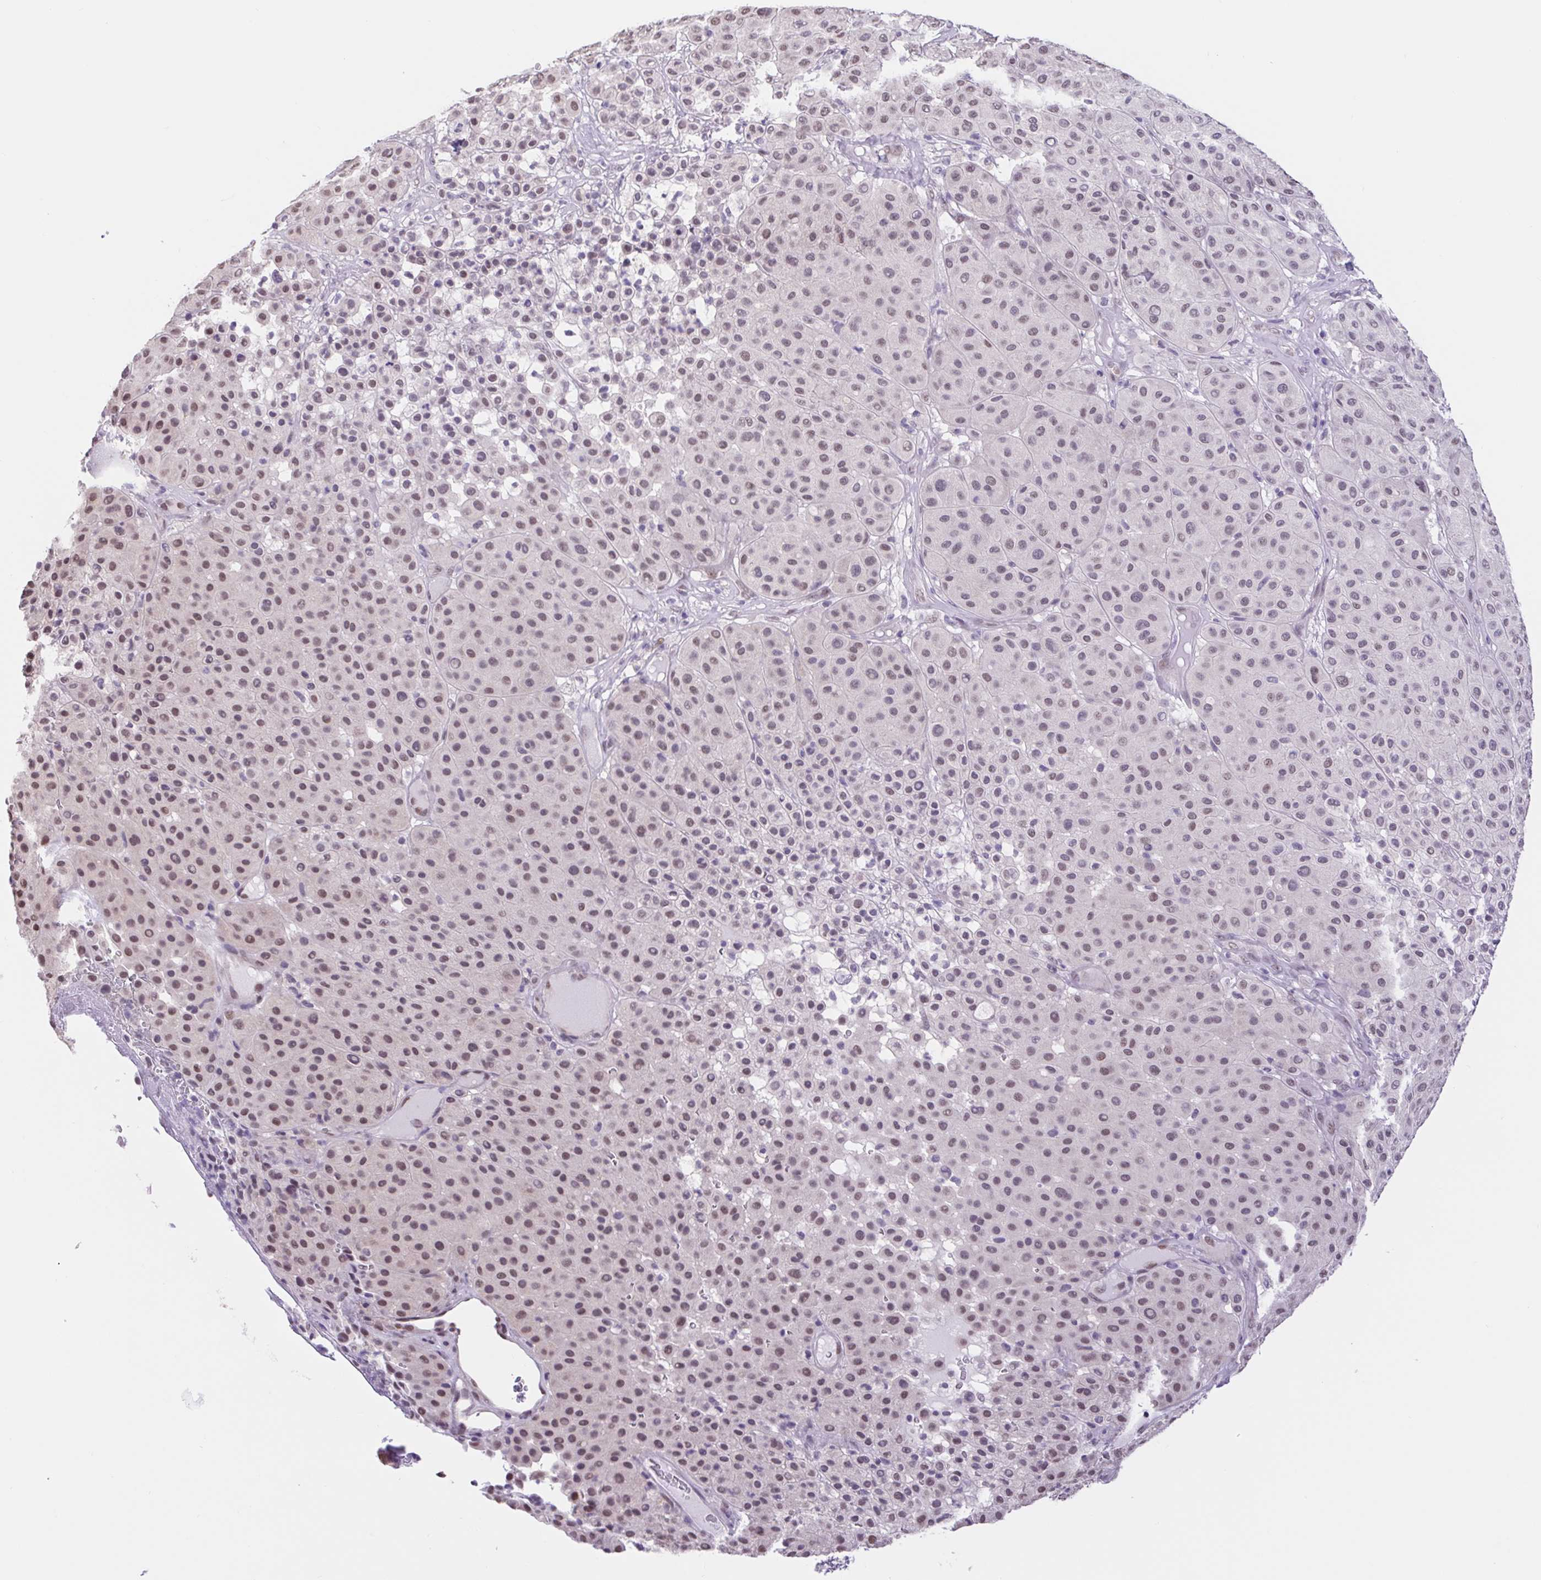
{"staining": {"intensity": "weak", "quantity": "25%-75%", "location": "nuclear"}, "tissue": "melanoma", "cell_type": "Tumor cells", "image_type": "cancer", "snomed": [{"axis": "morphology", "description": "Malignant melanoma, Metastatic site"}, {"axis": "topography", "description": "Smooth muscle"}], "caption": "Human malignant melanoma (metastatic site) stained with a protein marker displays weak staining in tumor cells.", "gene": "CAND1", "patient": {"sex": "male", "age": 41}}